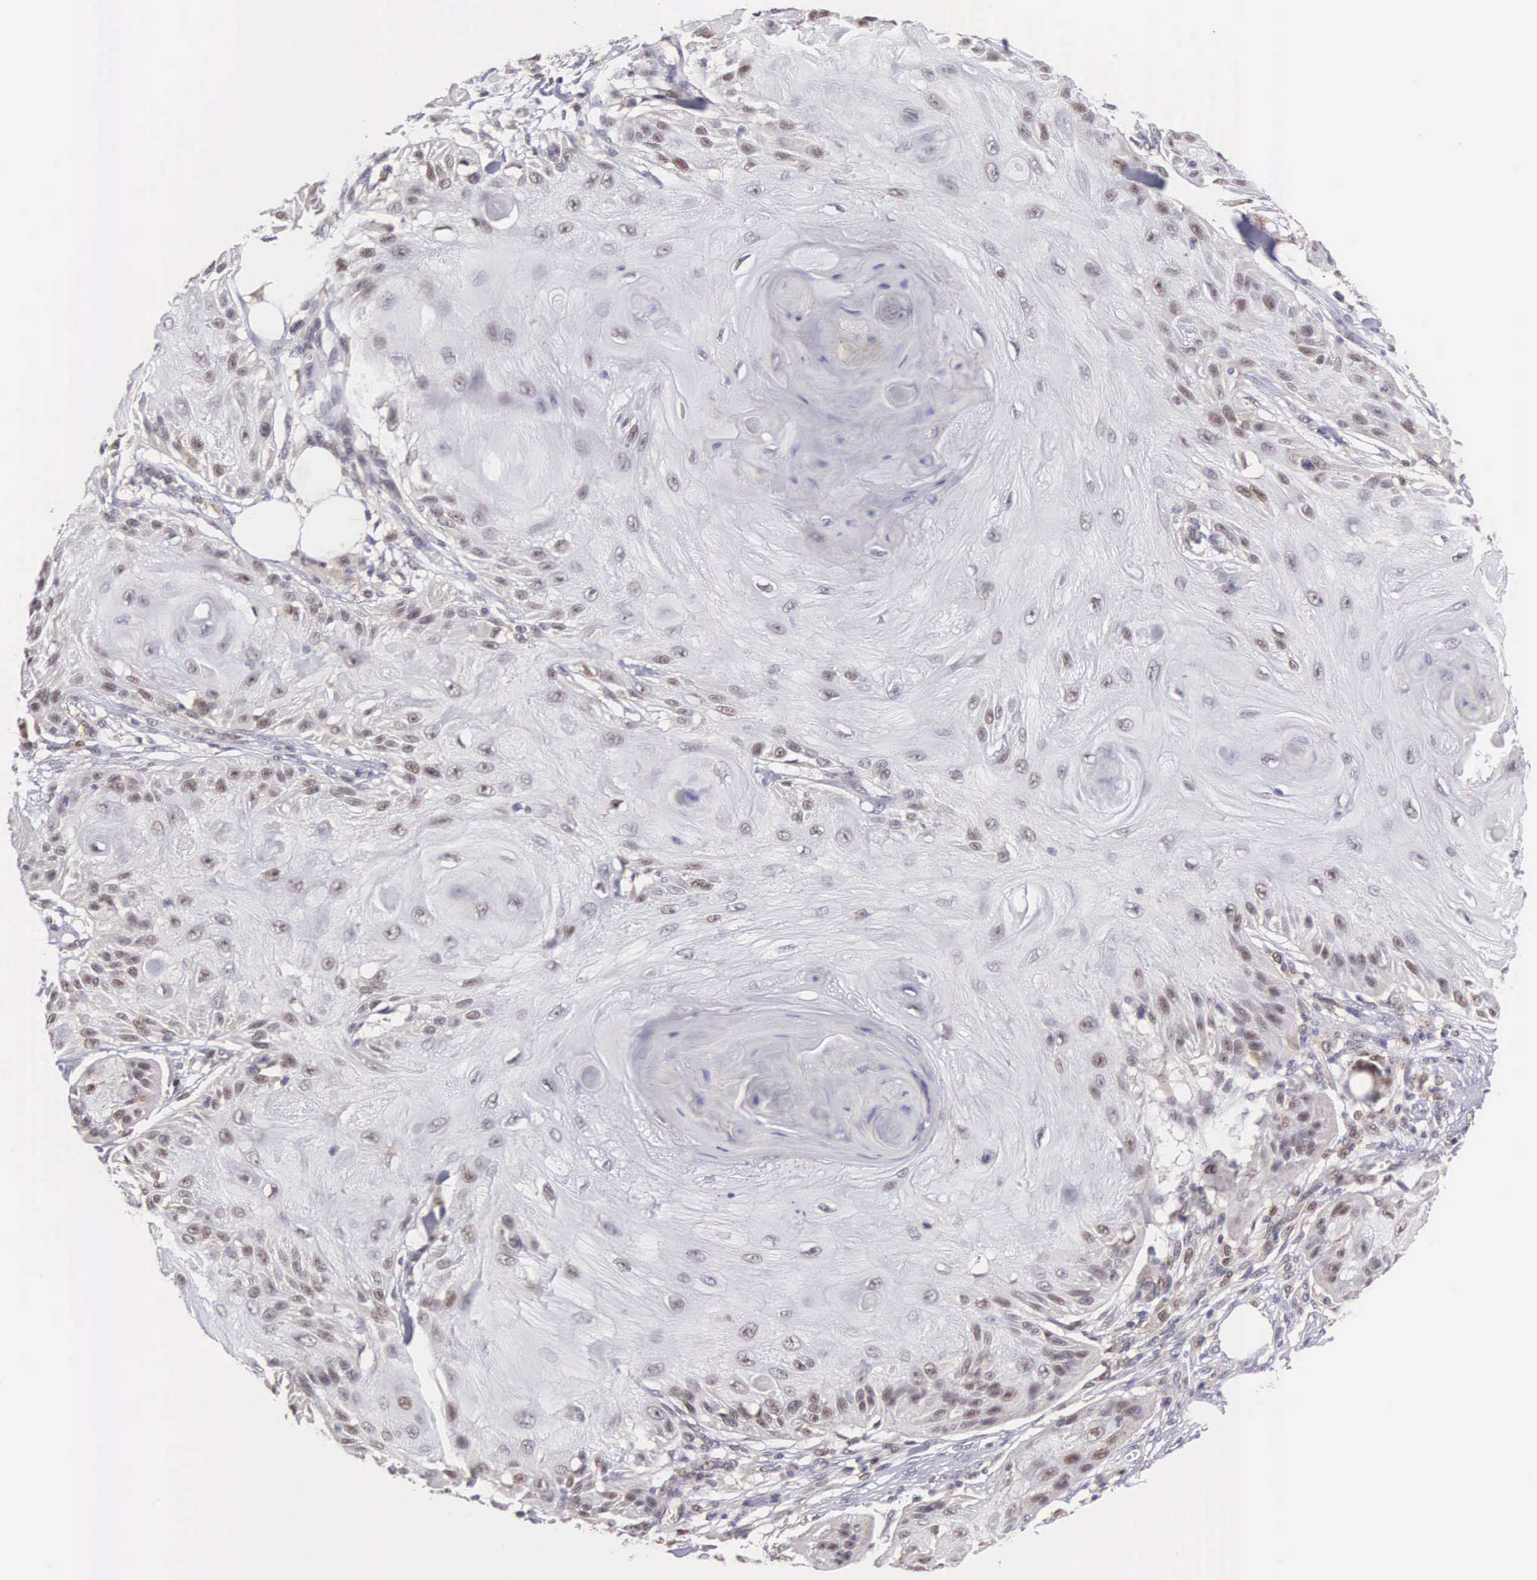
{"staining": {"intensity": "weak", "quantity": "<25%", "location": "nuclear"}, "tissue": "skin cancer", "cell_type": "Tumor cells", "image_type": "cancer", "snomed": [{"axis": "morphology", "description": "Squamous cell carcinoma, NOS"}, {"axis": "topography", "description": "Skin"}], "caption": "Tumor cells show no significant positivity in skin cancer (squamous cell carcinoma).", "gene": "GRK3", "patient": {"sex": "female", "age": 88}}